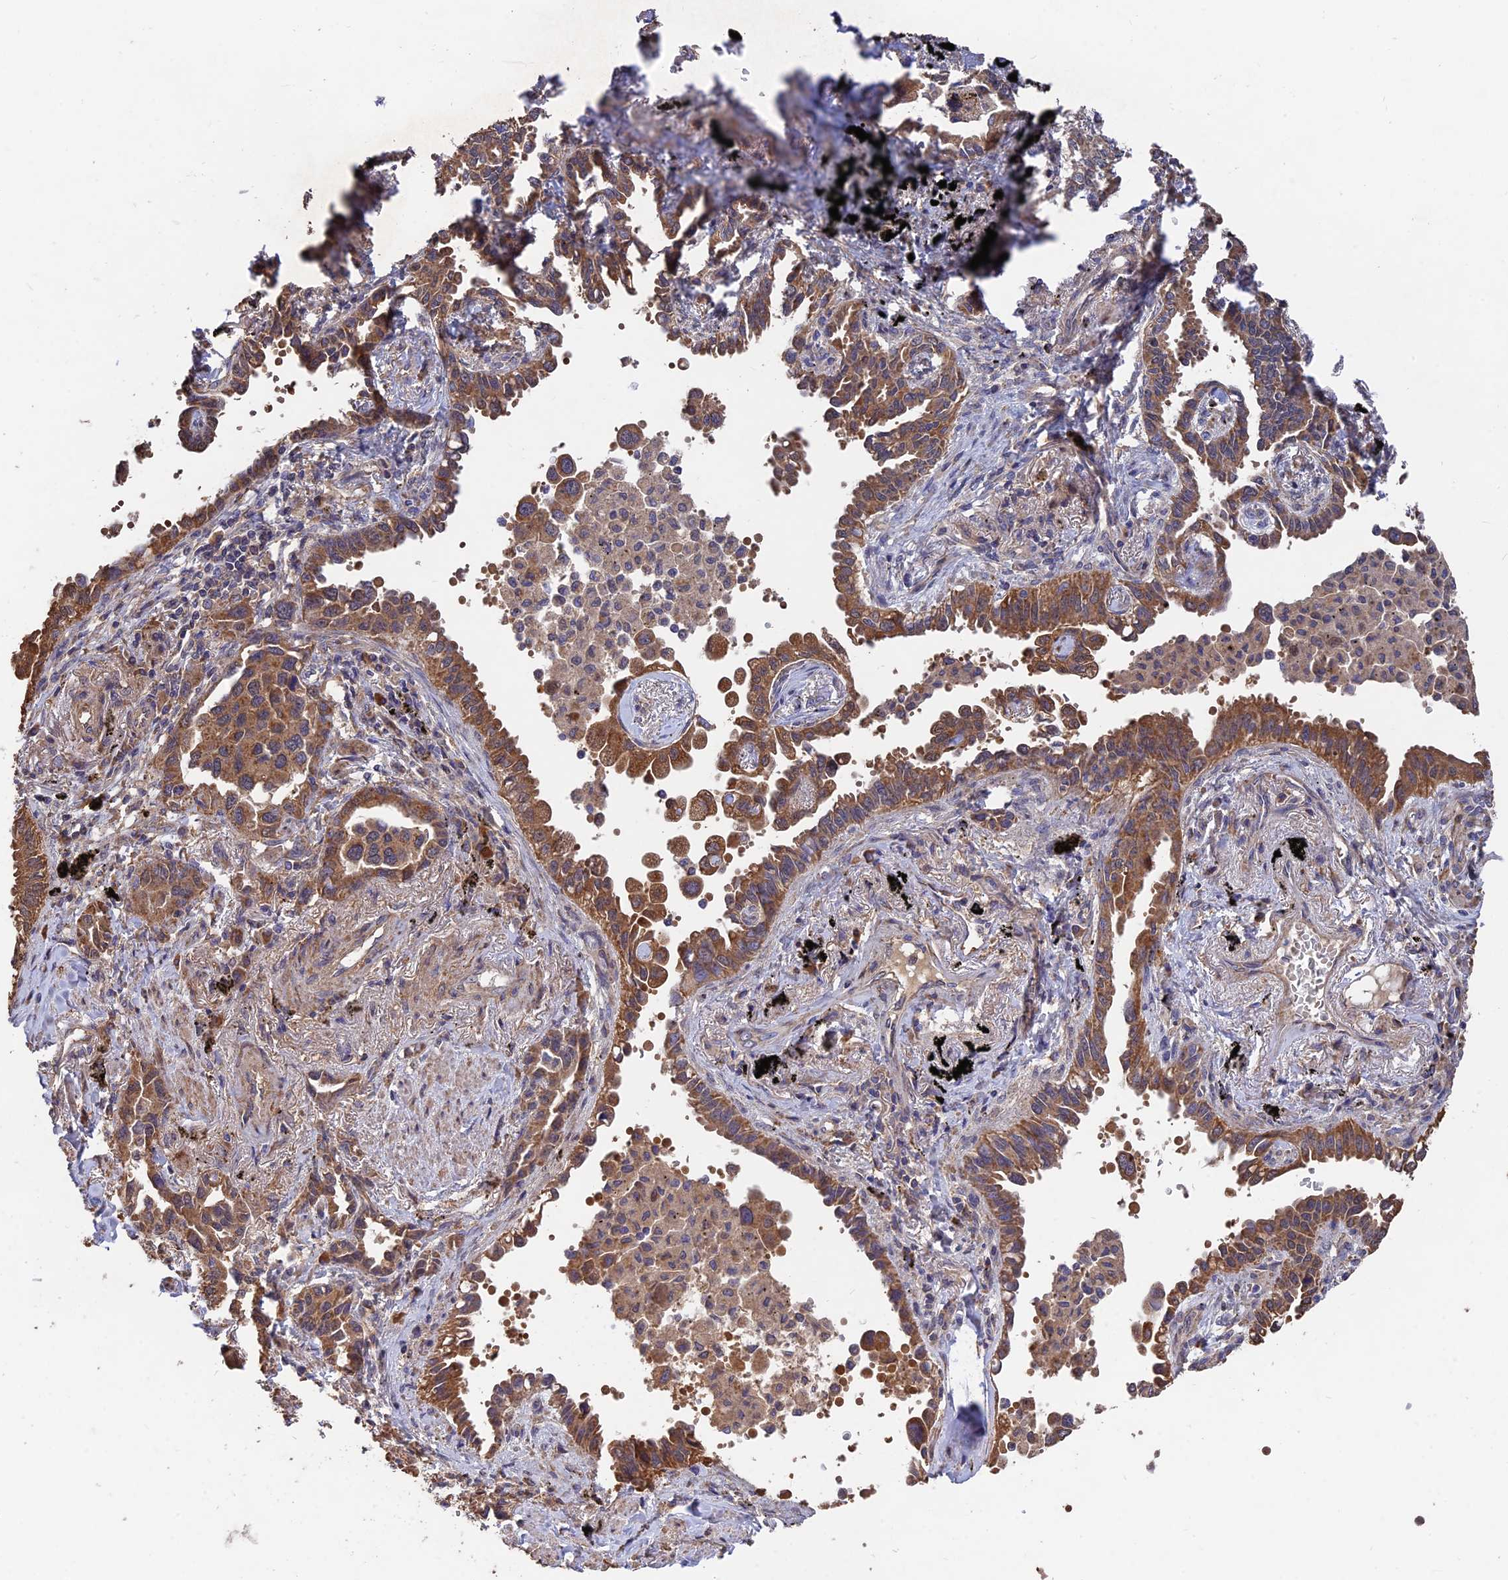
{"staining": {"intensity": "moderate", "quantity": ">75%", "location": "cytoplasmic/membranous"}, "tissue": "lung cancer", "cell_type": "Tumor cells", "image_type": "cancer", "snomed": [{"axis": "morphology", "description": "Adenocarcinoma, NOS"}, {"axis": "topography", "description": "Lung"}], "caption": "There is medium levels of moderate cytoplasmic/membranous expression in tumor cells of lung cancer (adenocarcinoma), as demonstrated by immunohistochemical staining (brown color).", "gene": "SLC38A11", "patient": {"sex": "male", "age": 67}}